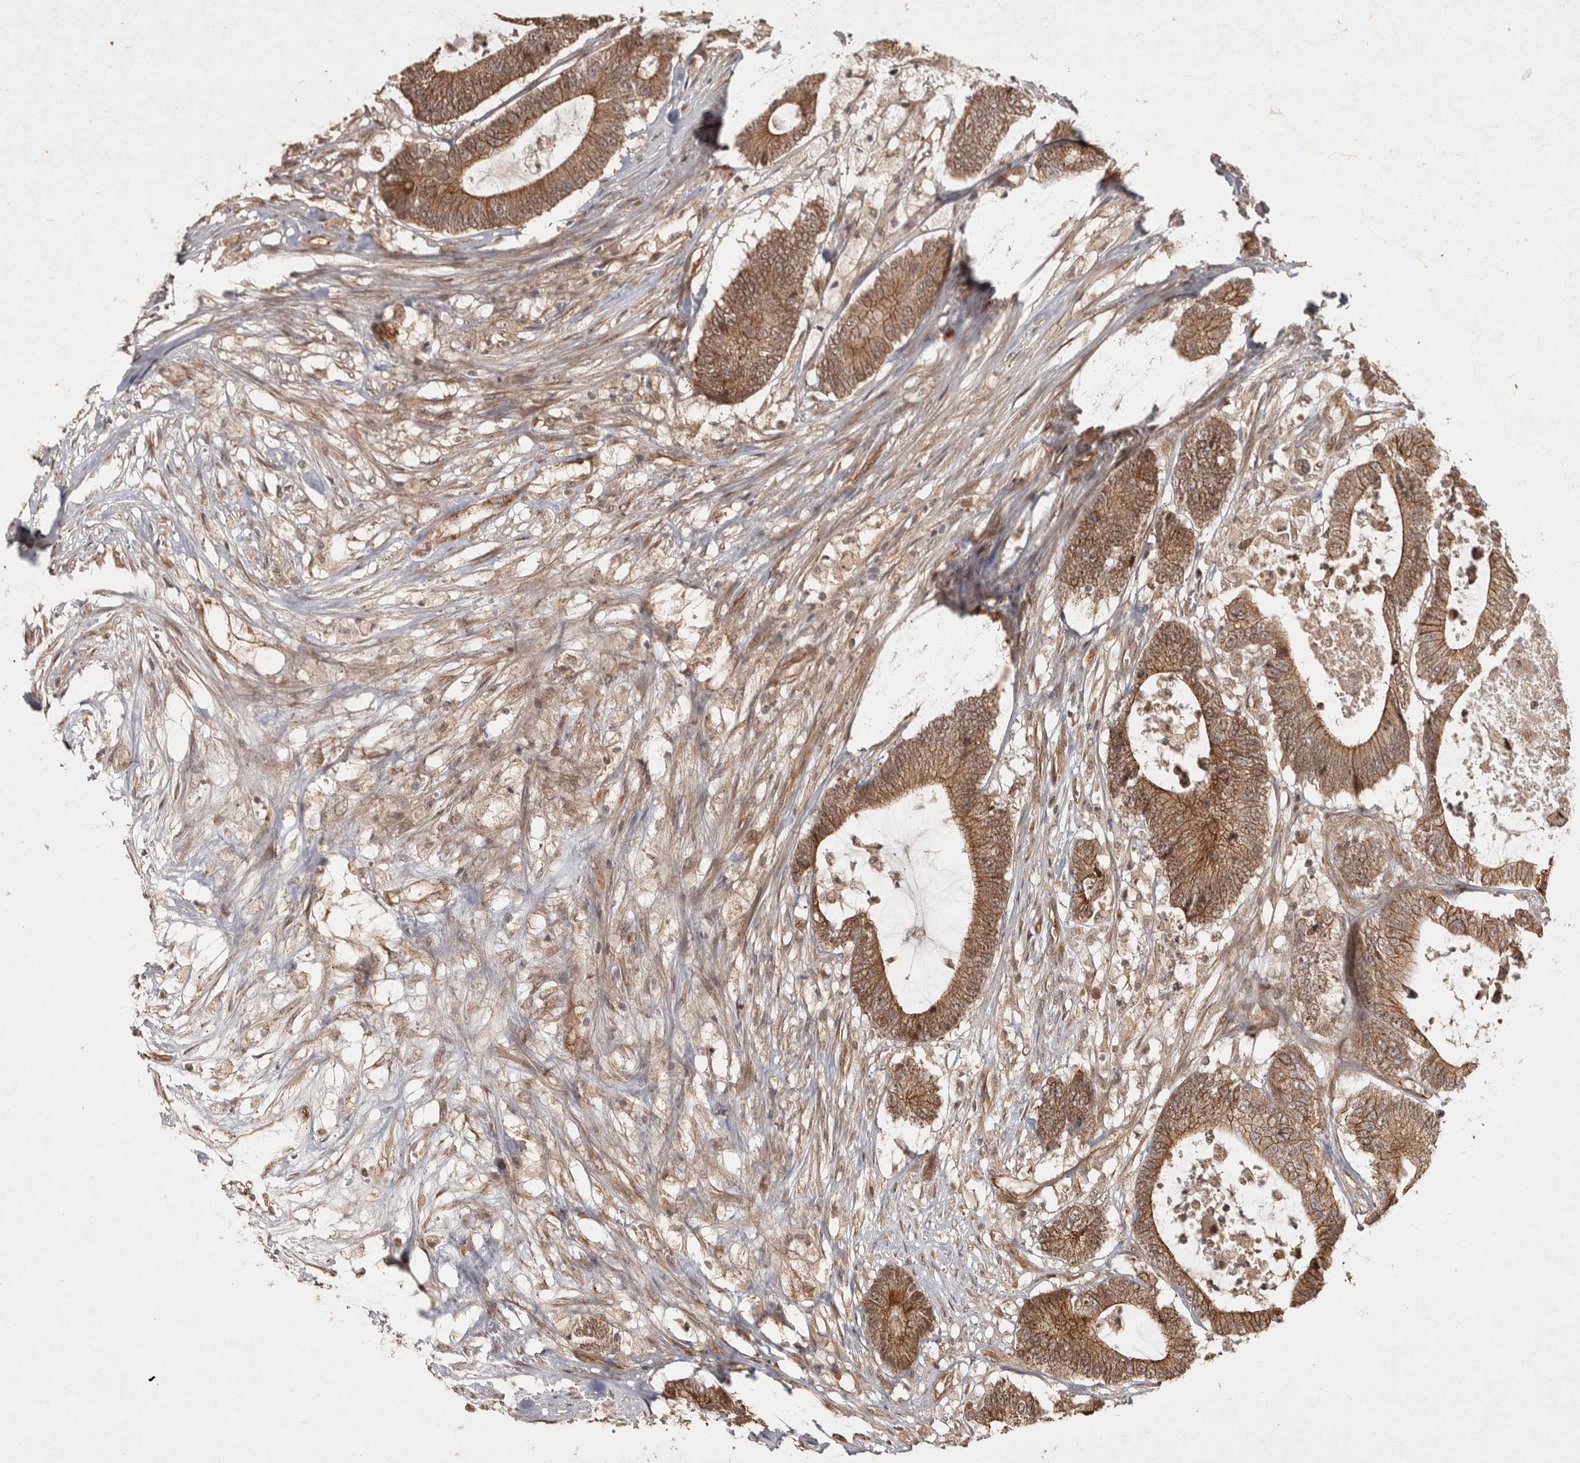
{"staining": {"intensity": "moderate", "quantity": ">75%", "location": "cytoplasmic/membranous"}, "tissue": "colorectal cancer", "cell_type": "Tumor cells", "image_type": "cancer", "snomed": [{"axis": "morphology", "description": "Adenocarcinoma, NOS"}, {"axis": "topography", "description": "Colon"}], "caption": "Human adenocarcinoma (colorectal) stained for a protein (brown) demonstrates moderate cytoplasmic/membranous positive positivity in about >75% of tumor cells.", "gene": "CAMSAP2", "patient": {"sex": "female", "age": 84}}